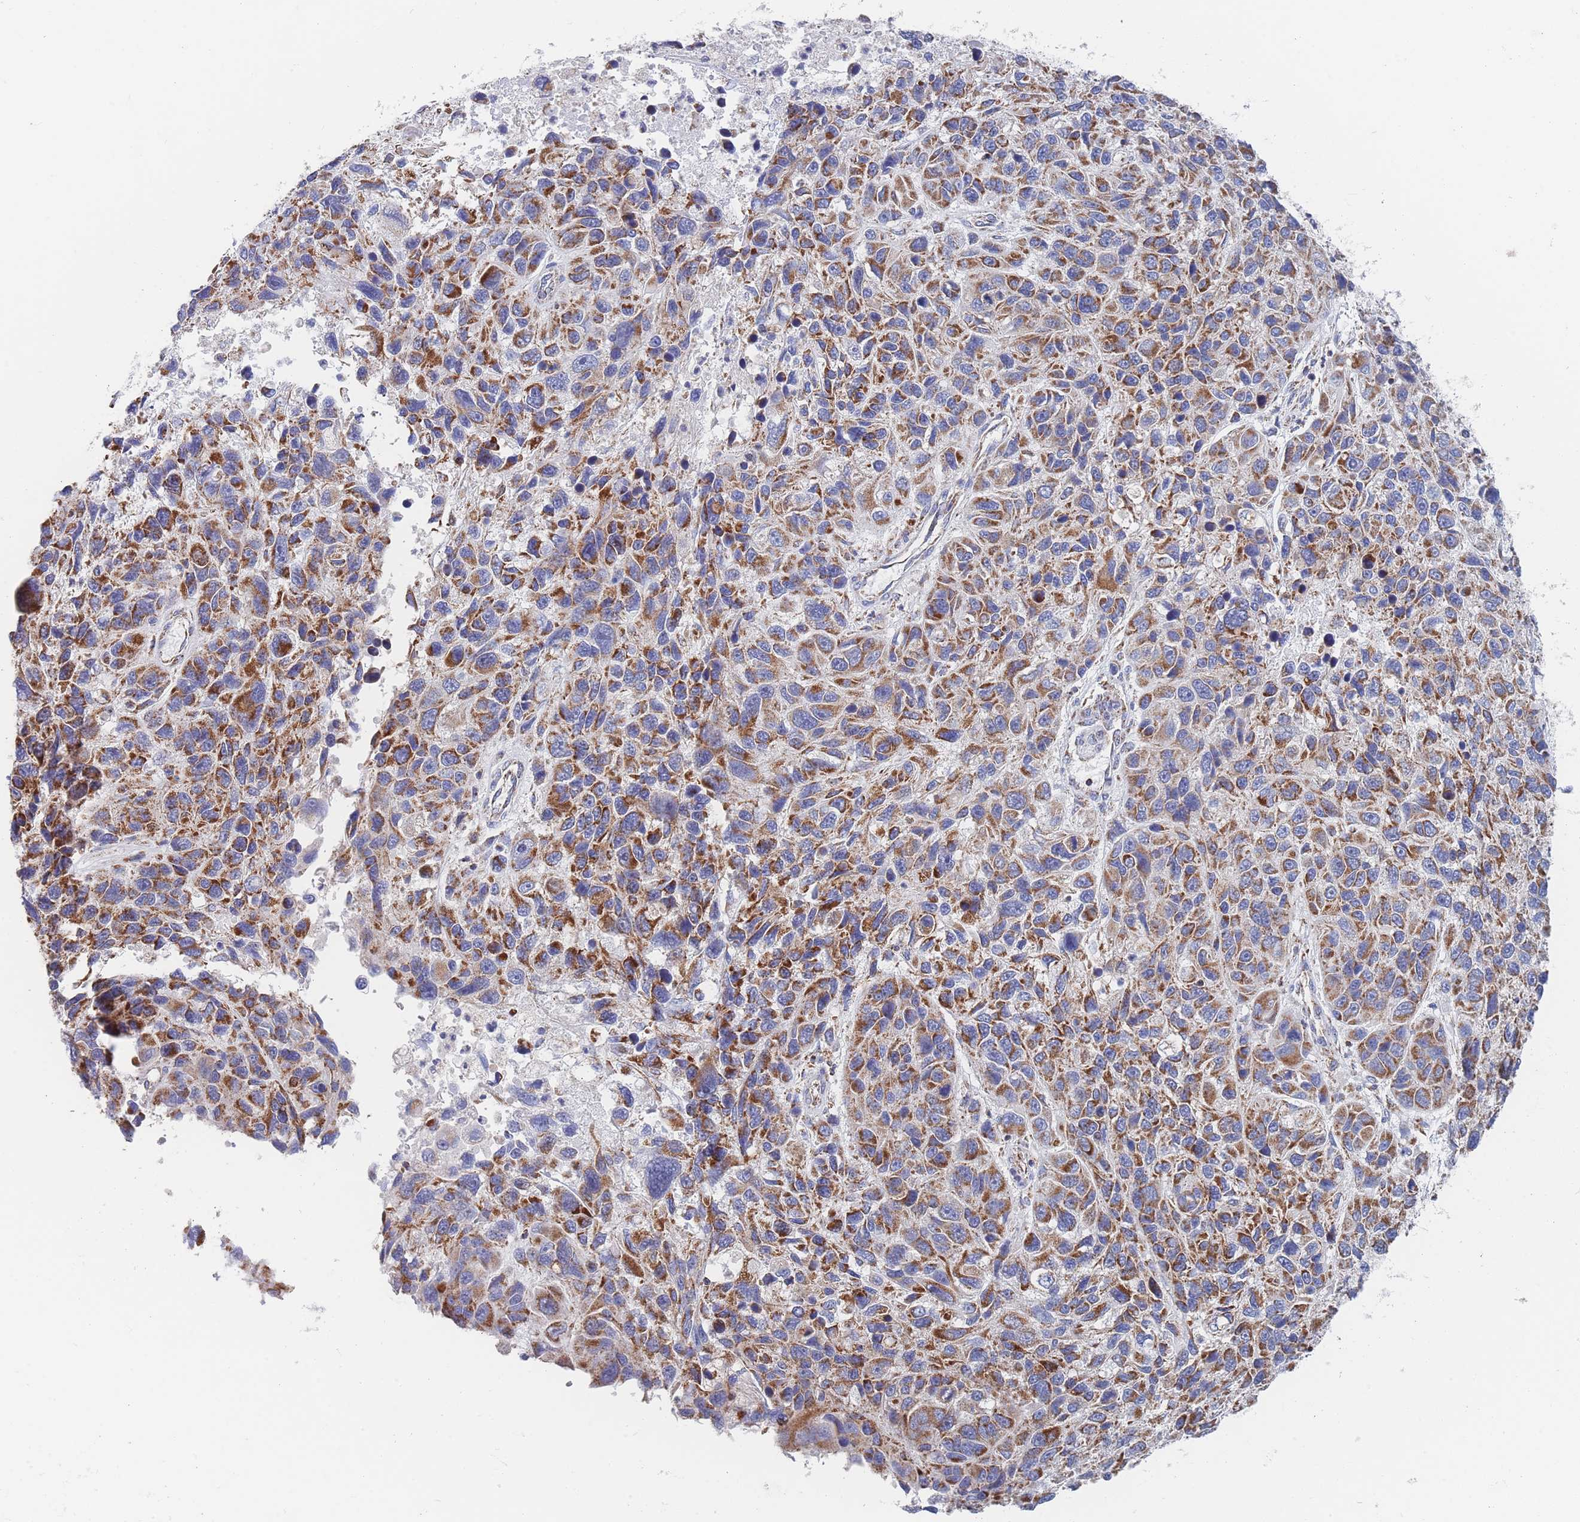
{"staining": {"intensity": "moderate", "quantity": ">75%", "location": "cytoplasmic/membranous"}, "tissue": "melanoma", "cell_type": "Tumor cells", "image_type": "cancer", "snomed": [{"axis": "morphology", "description": "Malignant melanoma, NOS"}, {"axis": "topography", "description": "Skin"}], "caption": "The immunohistochemical stain shows moderate cytoplasmic/membranous positivity in tumor cells of melanoma tissue.", "gene": "IKZF4", "patient": {"sex": "male", "age": 53}}